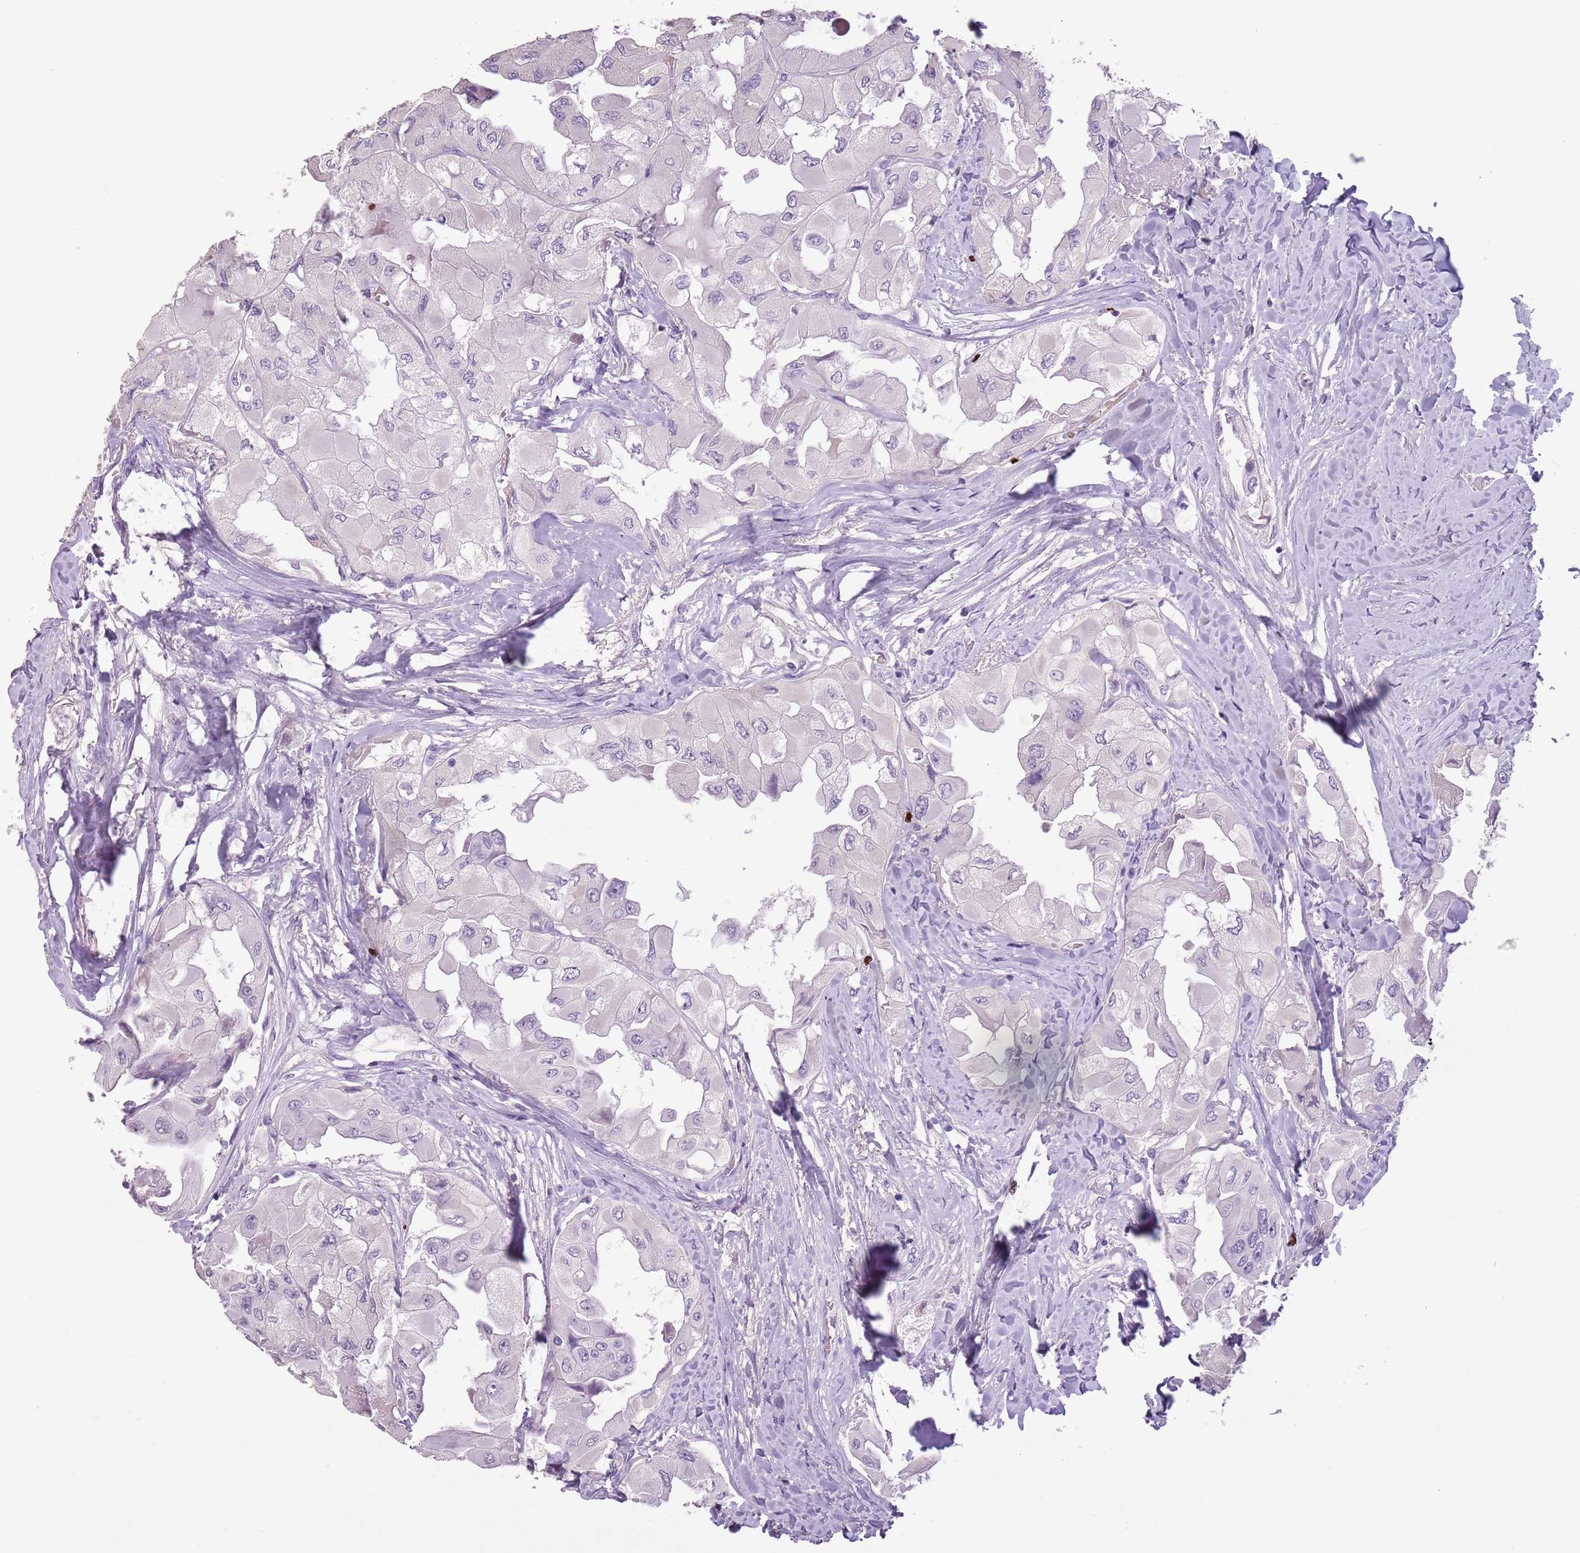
{"staining": {"intensity": "negative", "quantity": "none", "location": "none"}, "tissue": "thyroid cancer", "cell_type": "Tumor cells", "image_type": "cancer", "snomed": [{"axis": "morphology", "description": "Normal tissue, NOS"}, {"axis": "morphology", "description": "Papillary adenocarcinoma, NOS"}, {"axis": "topography", "description": "Thyroid gland"}], "caption": "This is an immunohistochemistry (IHC) photomicrograph of thyroid cancer. There is no expression in tumor cells.", "gene": "CELF6", "patient": {"sex": "female", "age": 59}}